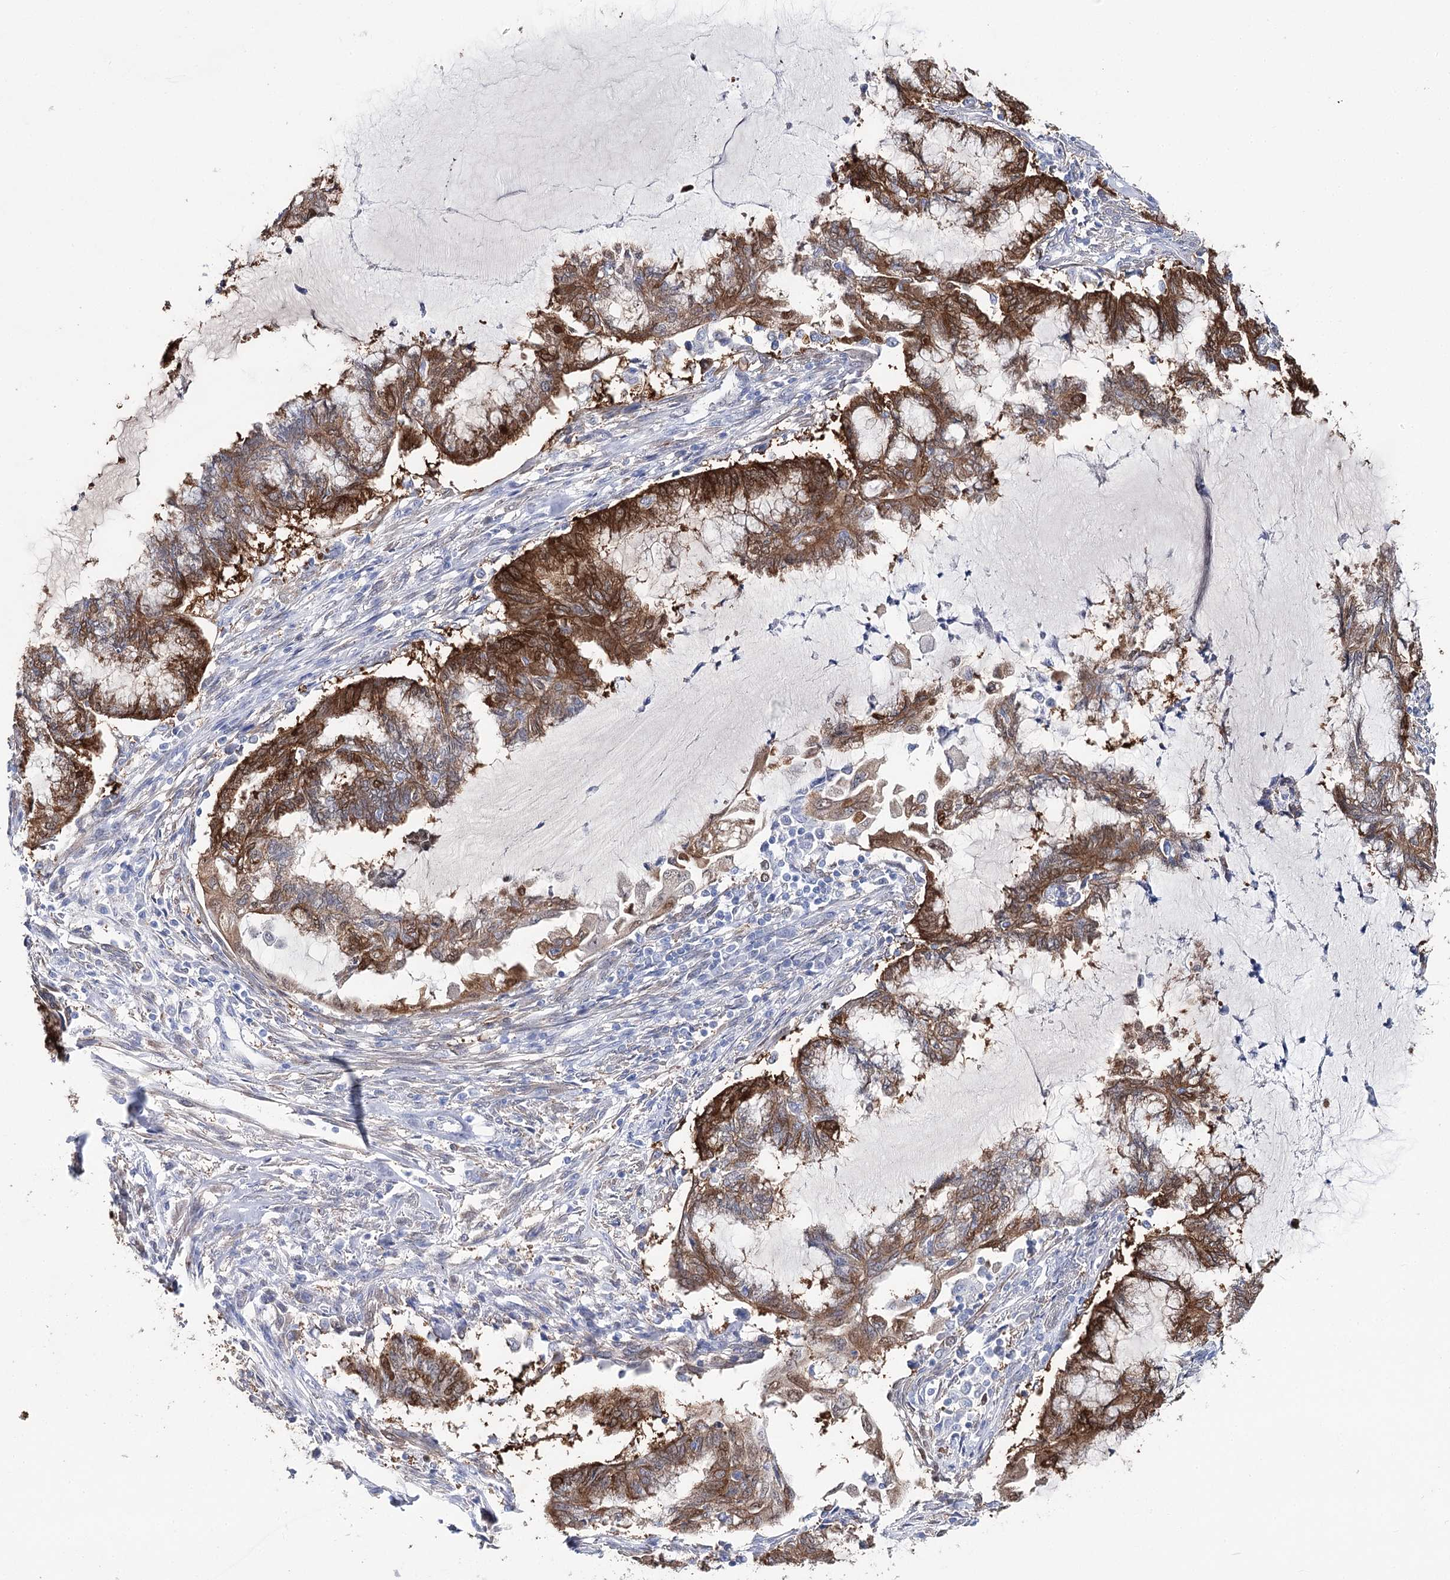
{"staining": {"intensity": "strong", "quantity": ">75%", "location": "cytoplasmic/membranous"}, "tissue": "endometrial cancer", "cell_type": "Tumor cells", "image_type": "cancer", "snomed": [{"axis": "morphology", "description": "Adenocarcinoma, NOS"}, {"axis": "topography", "description": "Endometrium"}], "caption": "There is high levels of strong cytoplasmic/membranous staining in tumor cells of endometrial adenocarcinoma, as demonstrated by immunohistochemical staining (brown color).", "gene": "UGDH", "patient": {"sex": "female", "age": 86}}